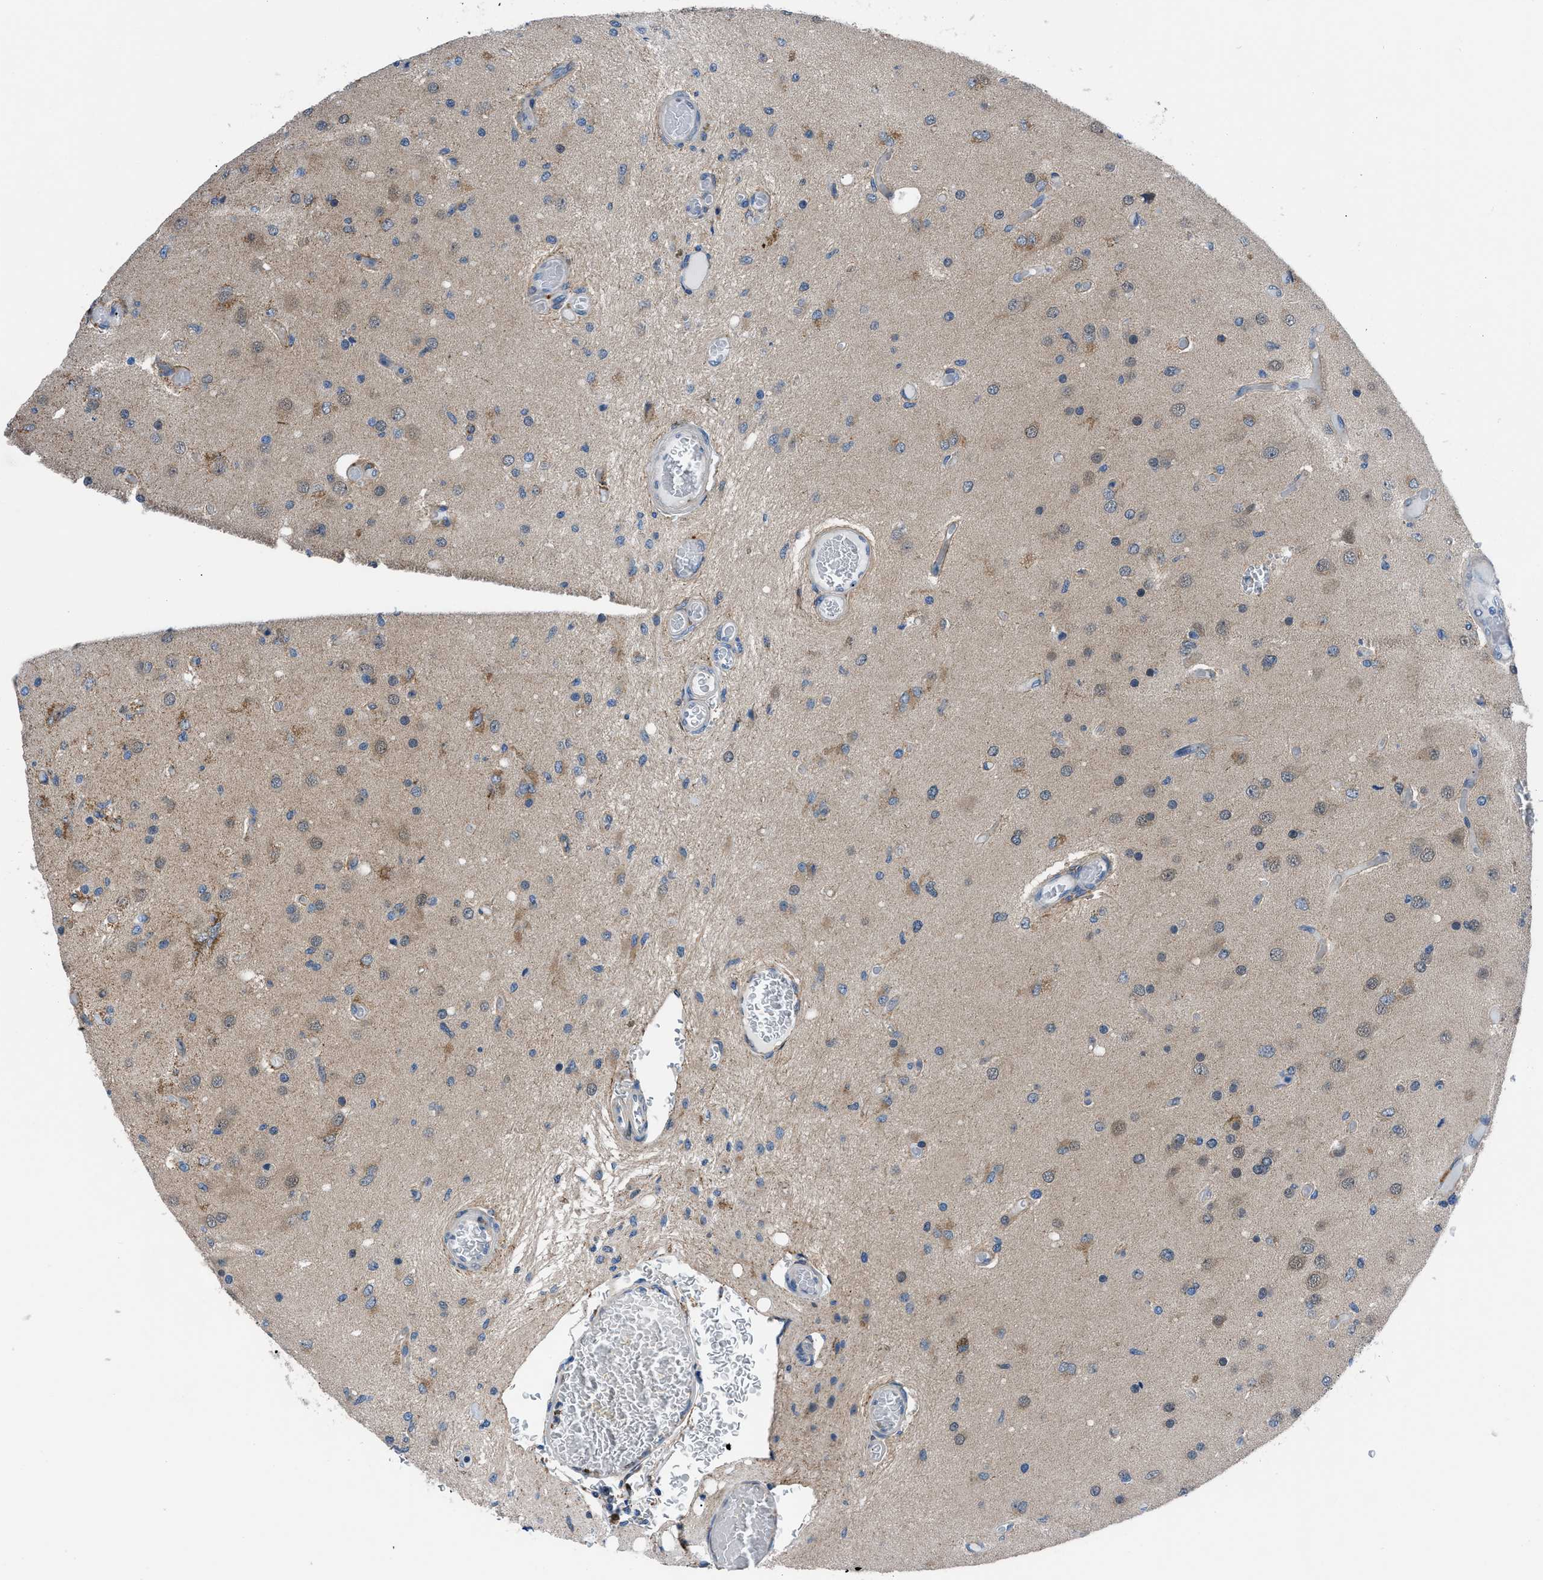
{"staining": {"intensity": "moderate", "quantity": "<25%", "location": "cytoplasmic/membranous"}, "tissue": "glioma", "cell_type": "Tumor cells", "image_type": "cancer", "snomed": [{"axis": "morphology", "description": "Normal tissue, NOS"}, {"axis": "morphology", "description": "Glioma, malignant, High grade"}, {"axis": "topography", "description": "Cerebral cortex"}], "caption": "IHC image of neoplastic tissue: glioma stained using IHC exhibits low levels of moderate protein expression localized specifically in the cytoplasmic/membranous of tumor cells, appearing as a cytoplasmic/membranous brown color.", "gene": "TMEM45B", "patient": {"sex": "male", "age": 77}}